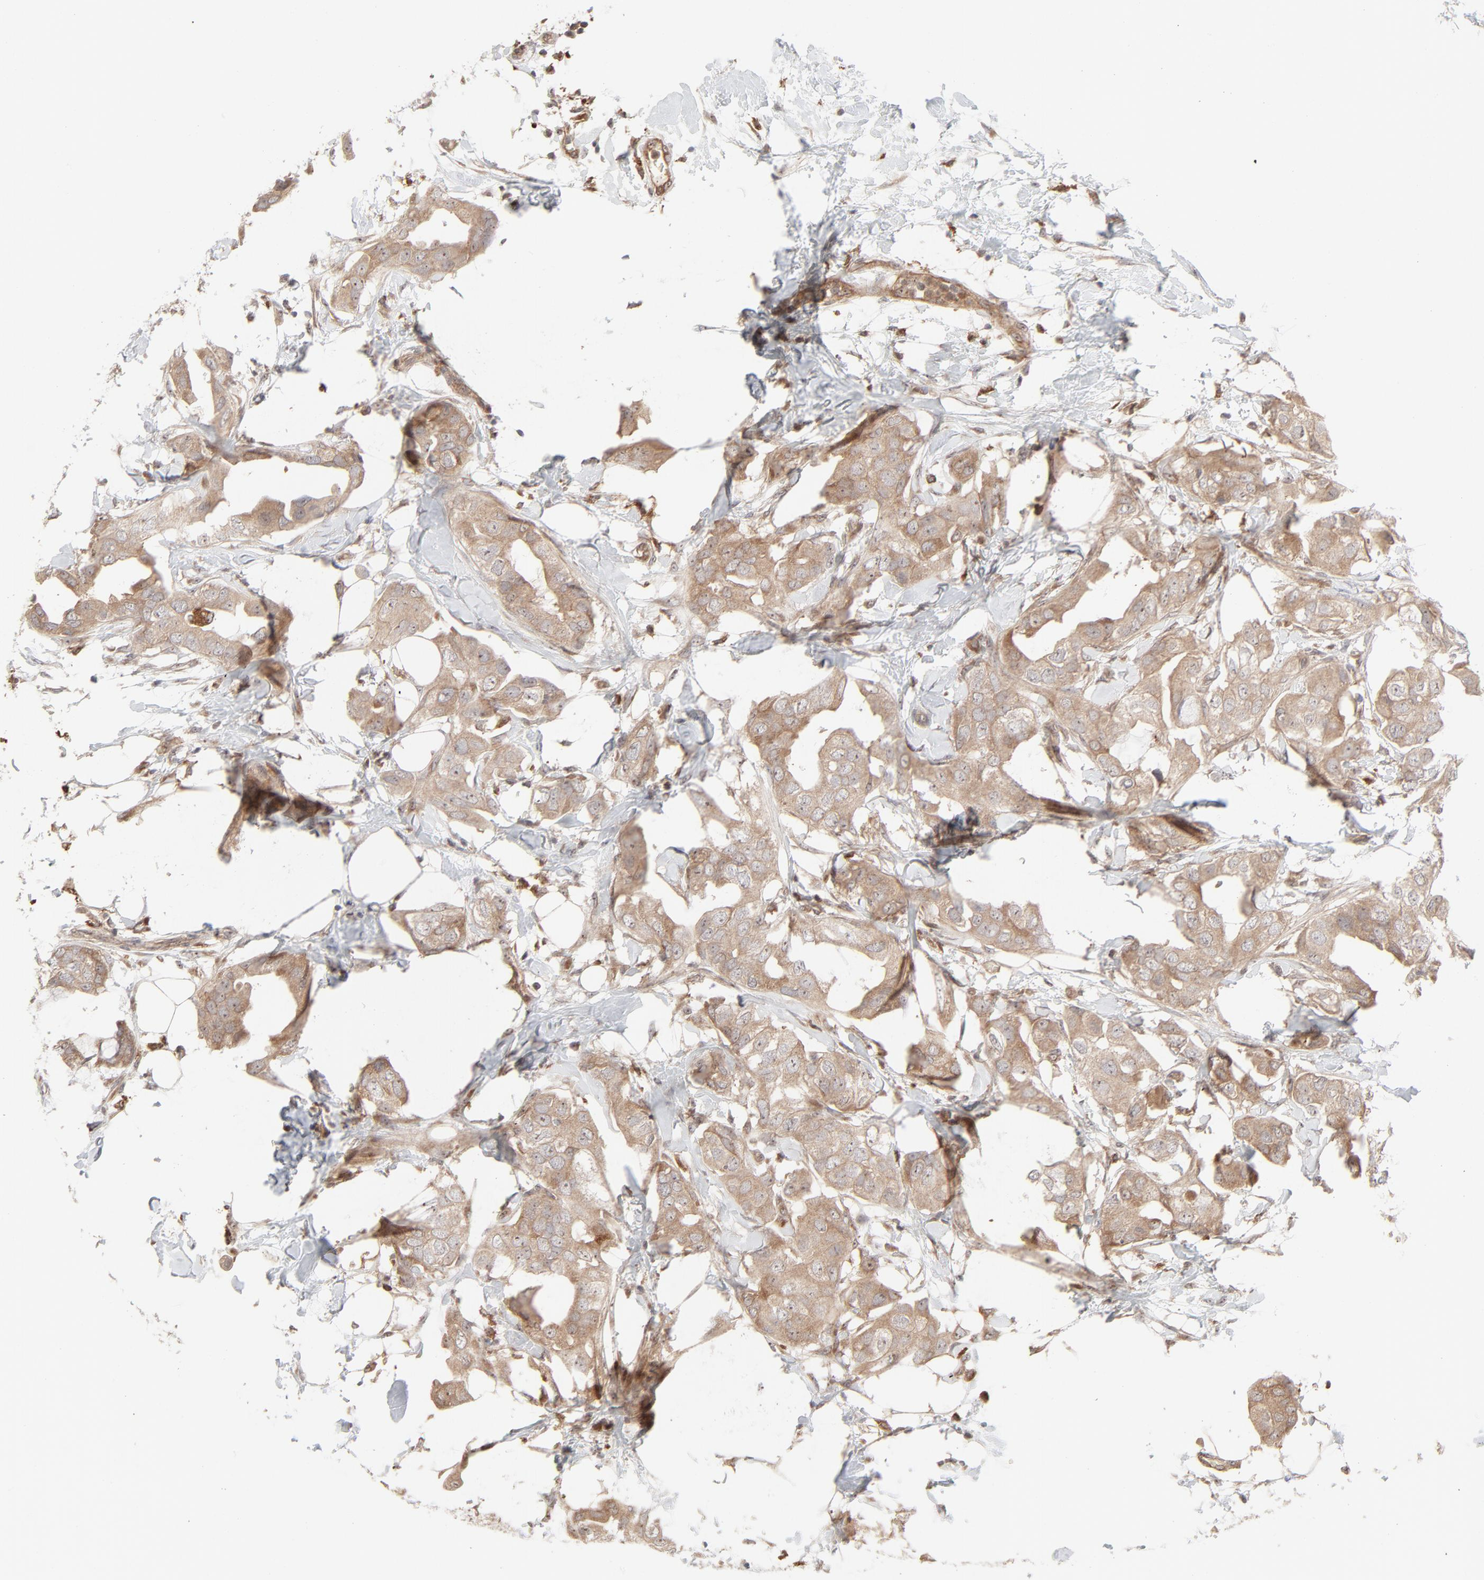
{"staining": {"intensity": "moderate", "quantity": ">75%", "location": "cytoplasmic/membranous"}, "tissue": "breast cancer", "cell_type": "Tumor cells", "image_type": "cancer", "snomed": [{"axis": "morphology", "description": "Duct carcinoma"}, {"axis": "topography", "description": "Breast"}], "caption": "Immunohistochemistry staining of breast cancer (invasive ductal carcinoma), which demonstrates medium levels of moderate cytoplasmic/membranous expression in about >75% of tumor cells indicating moderate cytoplasmic/membranous protein staining. The staining was performed using DAB (brown) for protein detection and nuclei were counterstained in hematoxylin (blue).", "gene": "RAB5C", "patient": {"sex": "female", "age": 40}}